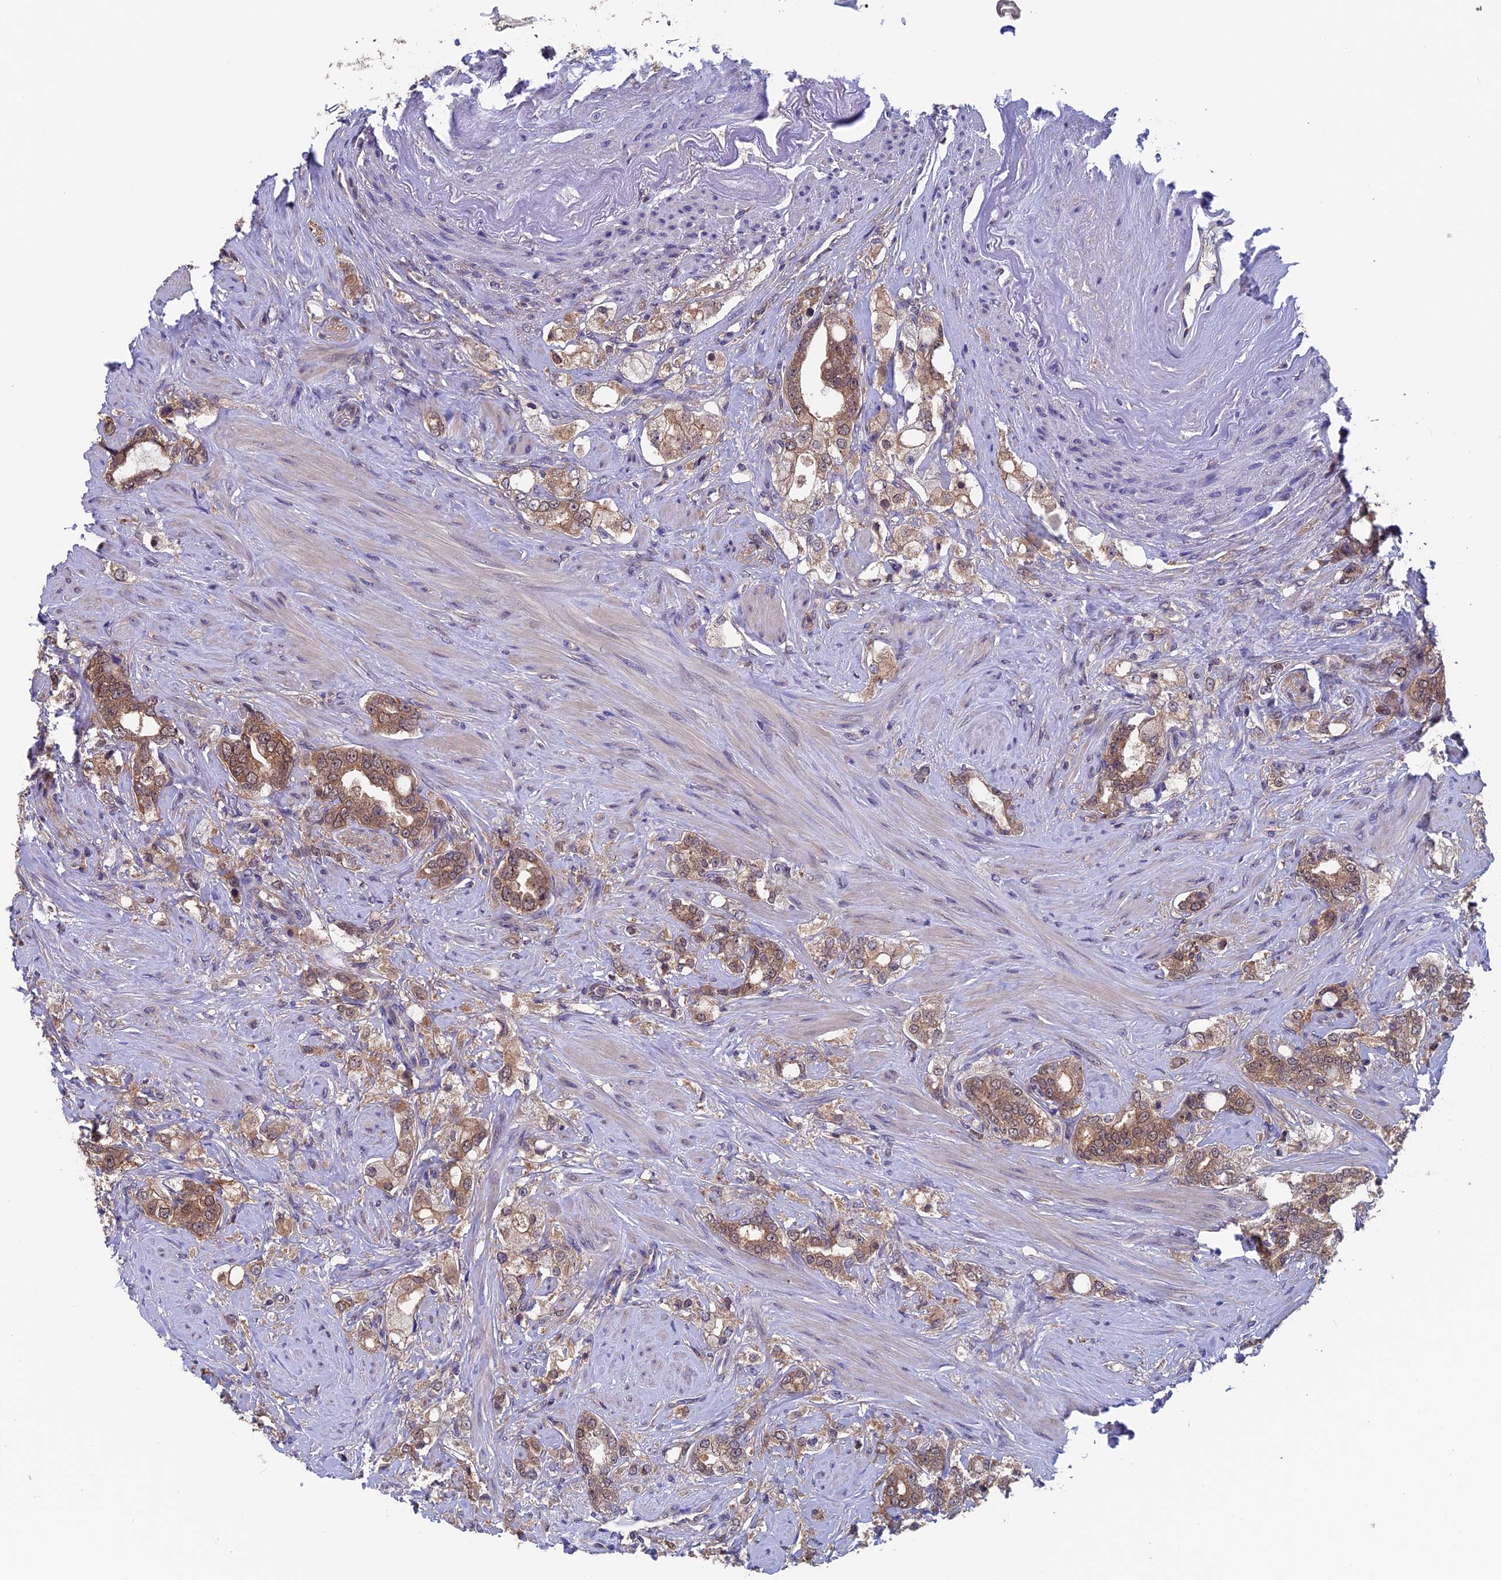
{"staining": {"intensity": "moderate", "quantity": ">75%", "location": "cytoplasmic/membranous"}, "tissue": "prostate cancer", "cell_type": "Tumor cells", "image_type": "cancer", "snomed": [{"axis": "morphology", "description": "Adenocarcinoma, High grade"}, {"axis": "topography", "description": "Prostate"}], "caption": "Prostate high-grade adenocarcinoma was stained to show a protein in brown. There is medium levels of moderate cytoplasmic/membranous positivity in about >75% of tumor cells. (Stains: DAB (3,3'-diaminobenzidine) in brown, nuclei in blue, Microscopy: brightfield microscopy at high magnification).", "gene": "LCMT1", "patient": {"sex": "male", "age": 64}}